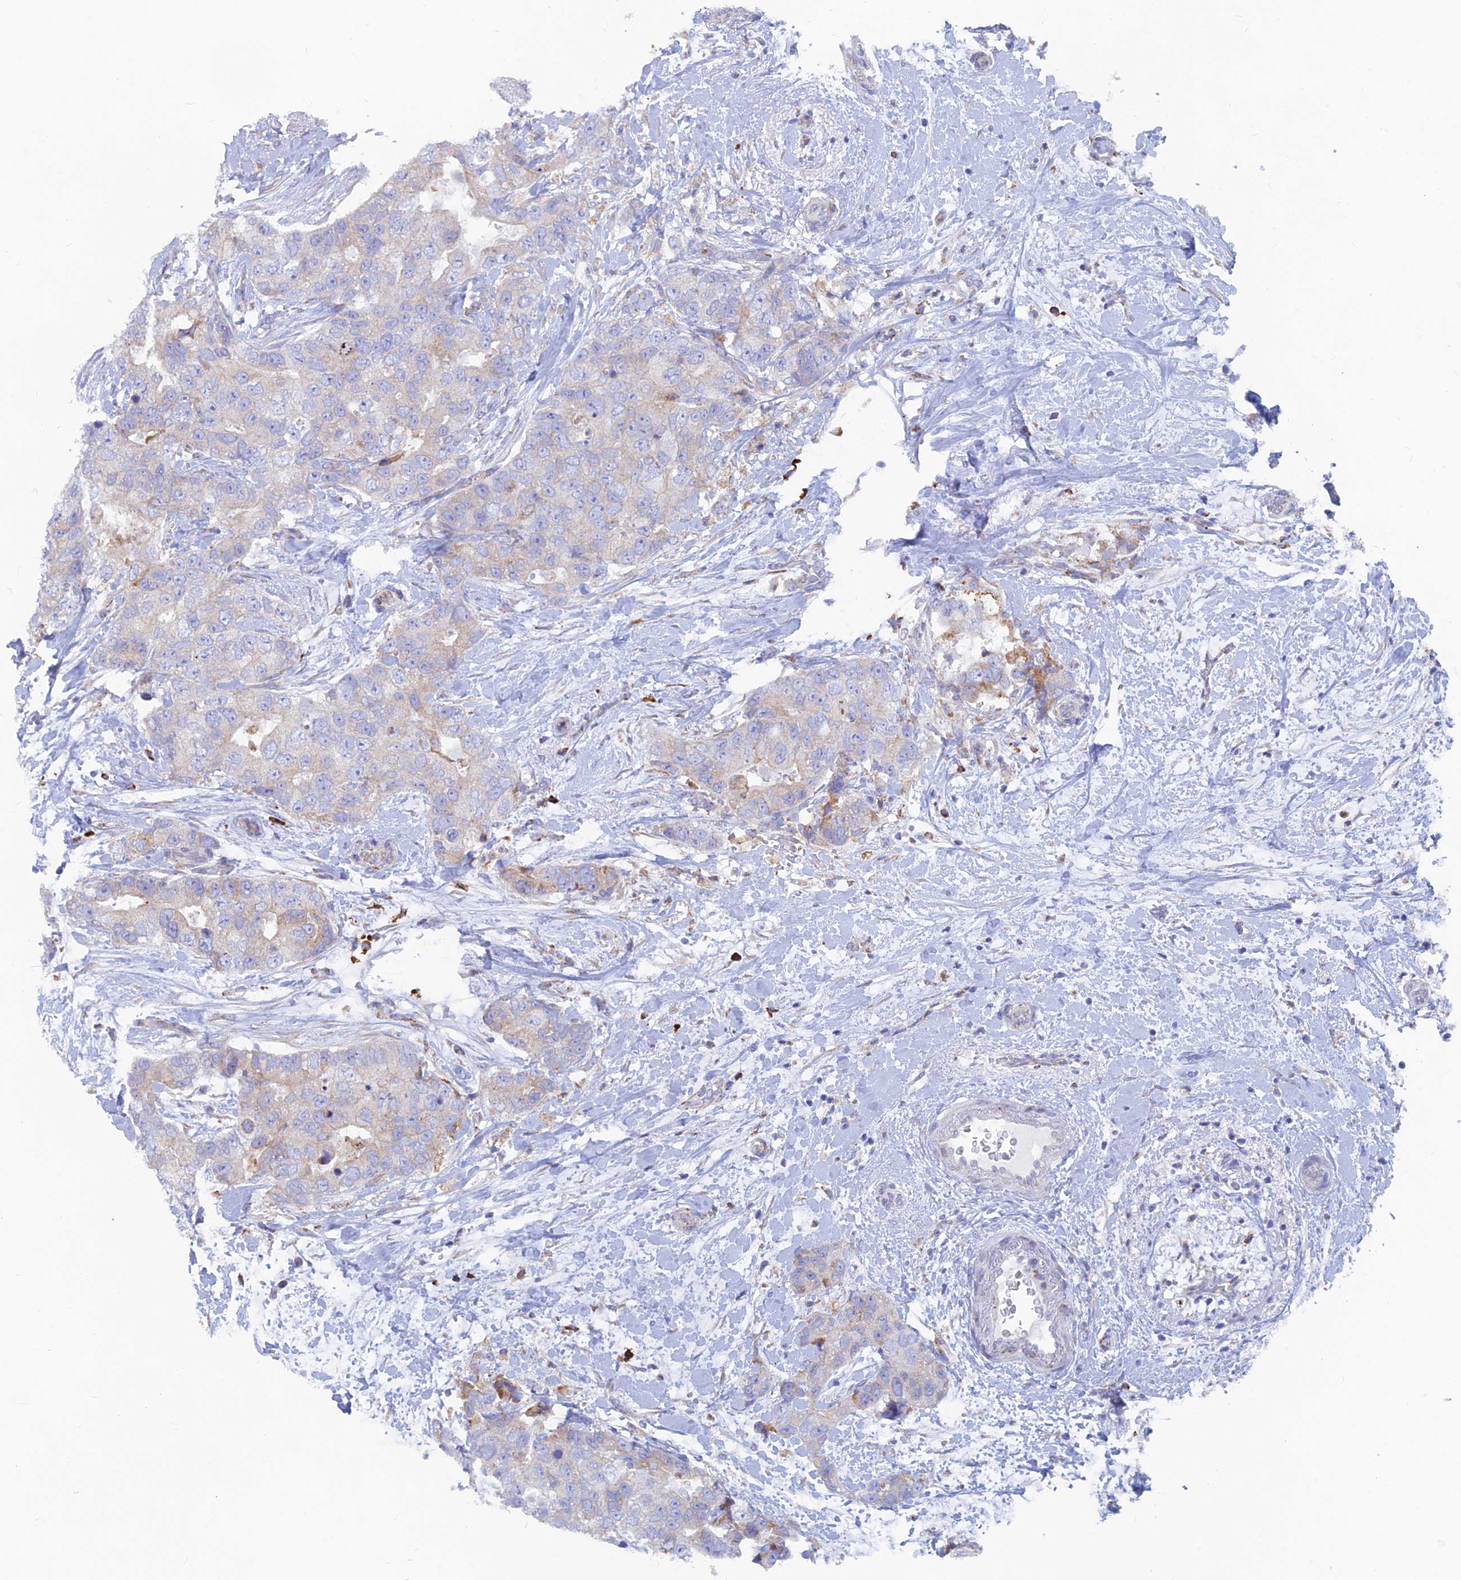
{"staining": {"intensity": "weak", "quantity": "<25%", "location": "cytoplasmic/membranous"}, "tissue": "breast cancer", "cell_type": "Tumor cells", "image_type": "cancer", "snomed": [{"axis": "morphology", "description": "Duct carcinoma"}, {"axis": "topography", "description": "Breast"}], "caption": "This is an immunohistochemistry histopathology image of human breast cancer (intraductal carcinoma). There is no staining in tumor cells.", "gene": "WDR35", "patient": {"sex": "female", "age": 62}}